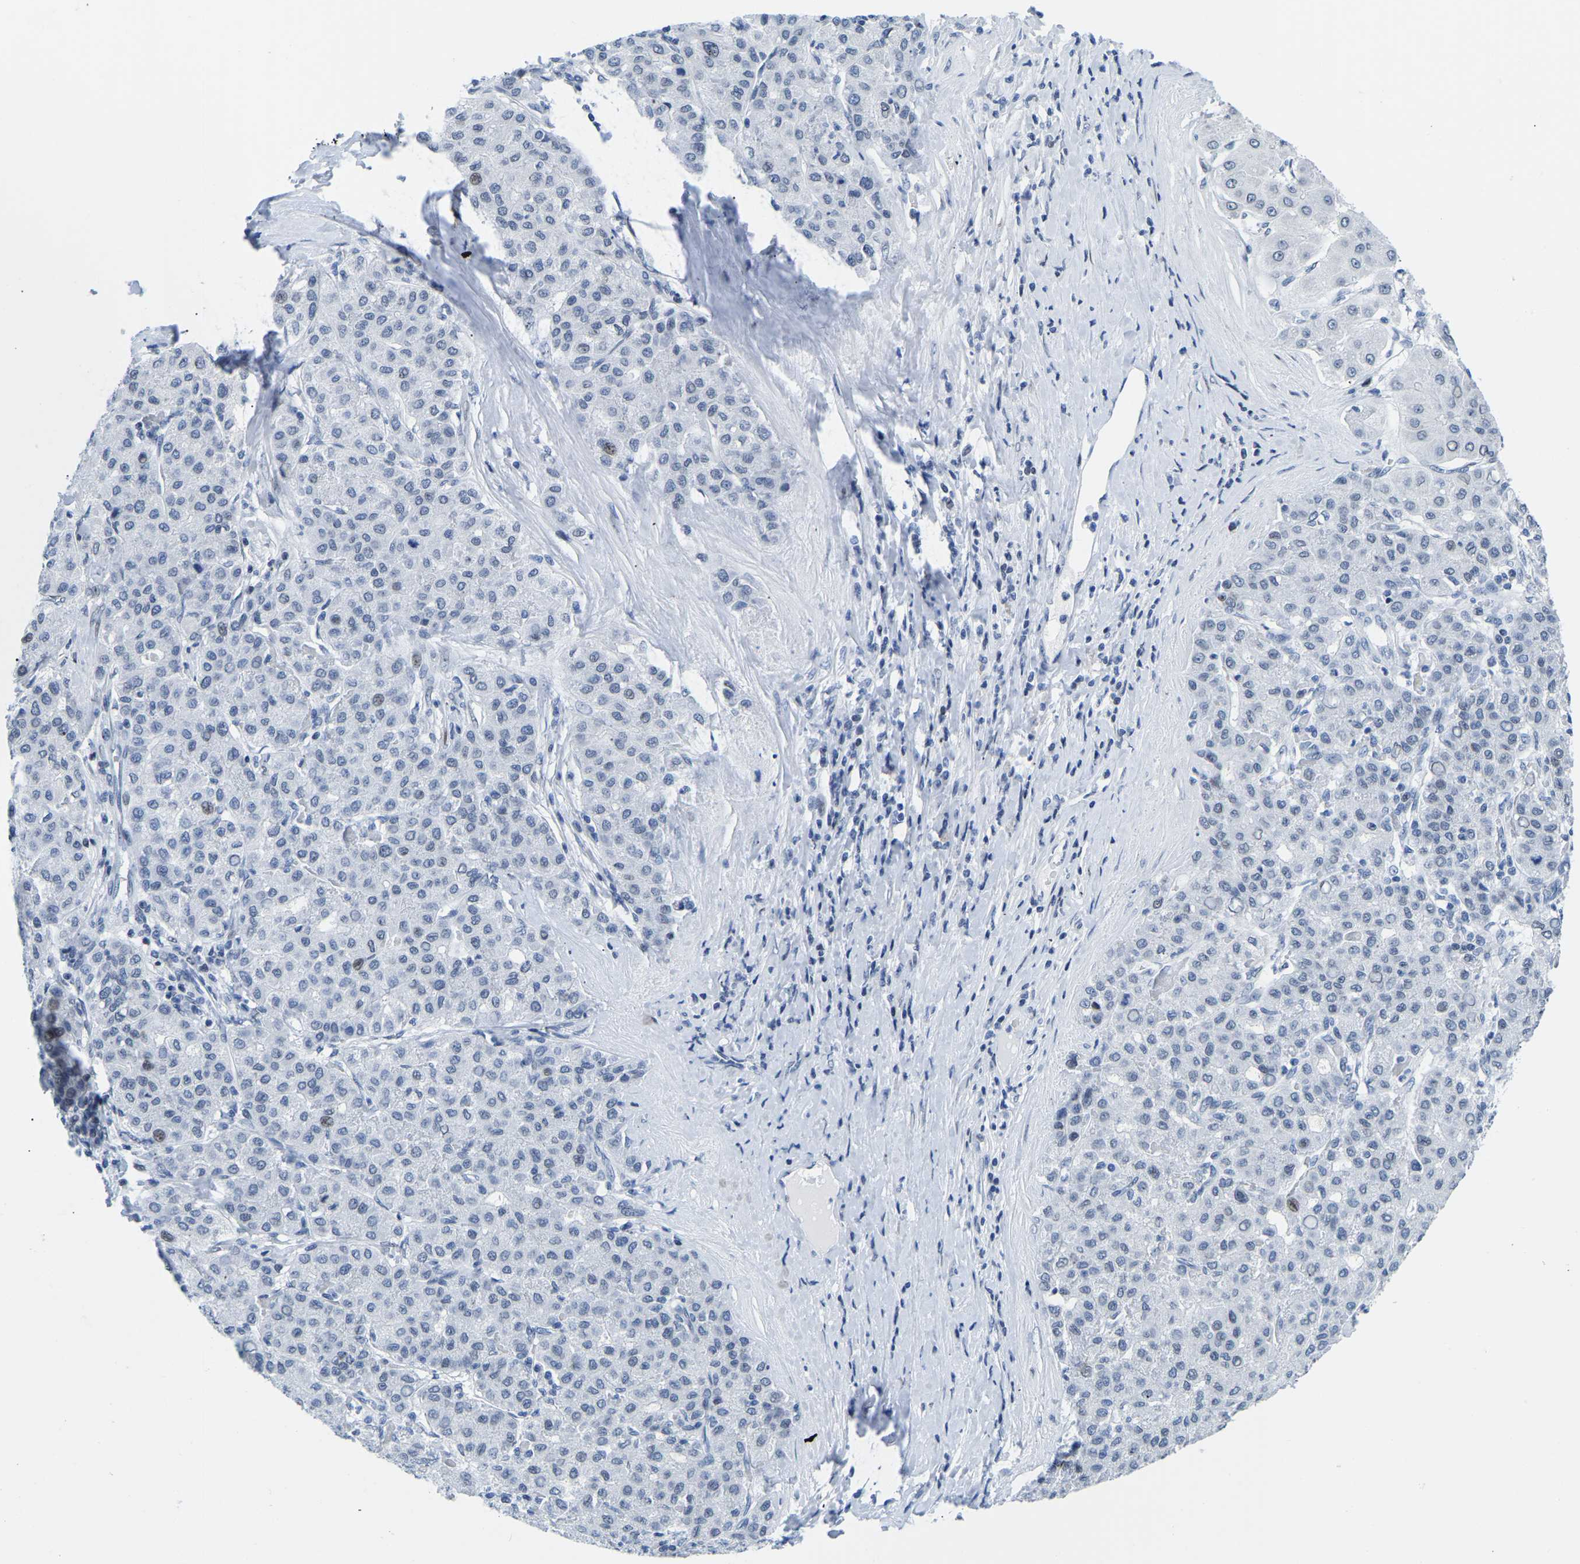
{"staining": {"intensity": "negative", "quantity": "none", "location": "none"}, "tissue": "liver cancer", "cell_type": "Tumor cells", "image_type": "cancer", "snomed": [{"axis": "morphology", "description": "Carcinoma, Hepatocellular, NOS"}, {"axis": "topography", "description": "Liver"}], "caption": "Liver hepatocellular carcinoma was stained to show a protein in brown. There is no significant staining in tumor cells.", "gene": "UPK3A", "patient": {"sex": "male", "age": 65}}